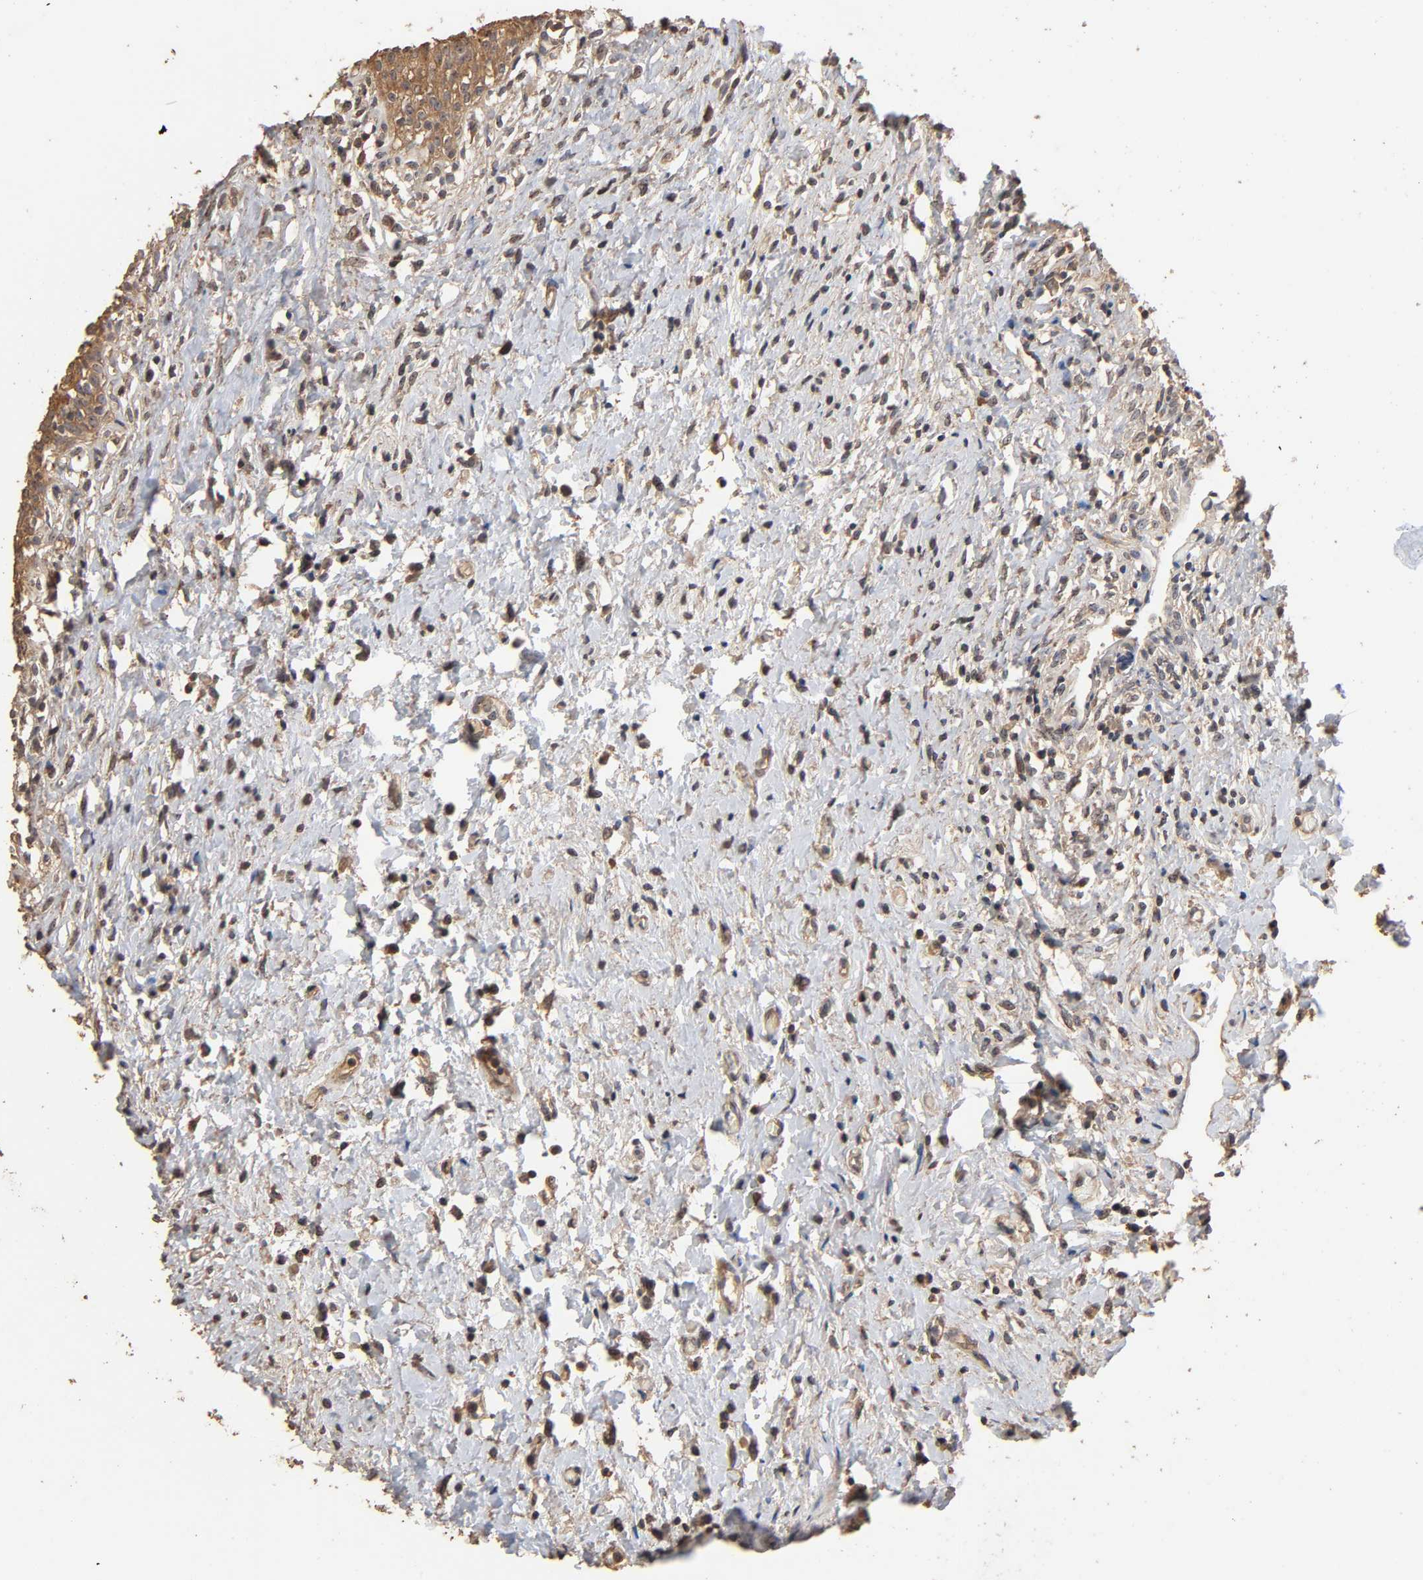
{"staining": {"intensity": "moderate", "quantity": ">75%", "location": "cytoplasmic/membranous"}, "tissue": "urinary bladder", "cell_type": "Urothelial cells", "image_type": "normal", "snomed": [{"axis": "morphology", "description": "Normal tissue, NOS"}, {"axis": "topography", "description": "Urinary bladder"}], "caption": "A photomicrograph of urinary bladder stained for a protein shows moderate cytoplasmic/membranous brown staining in urothelial cells.", "gene": "ARHGEF7", "patient": {"sex": "female", "age": 80}}